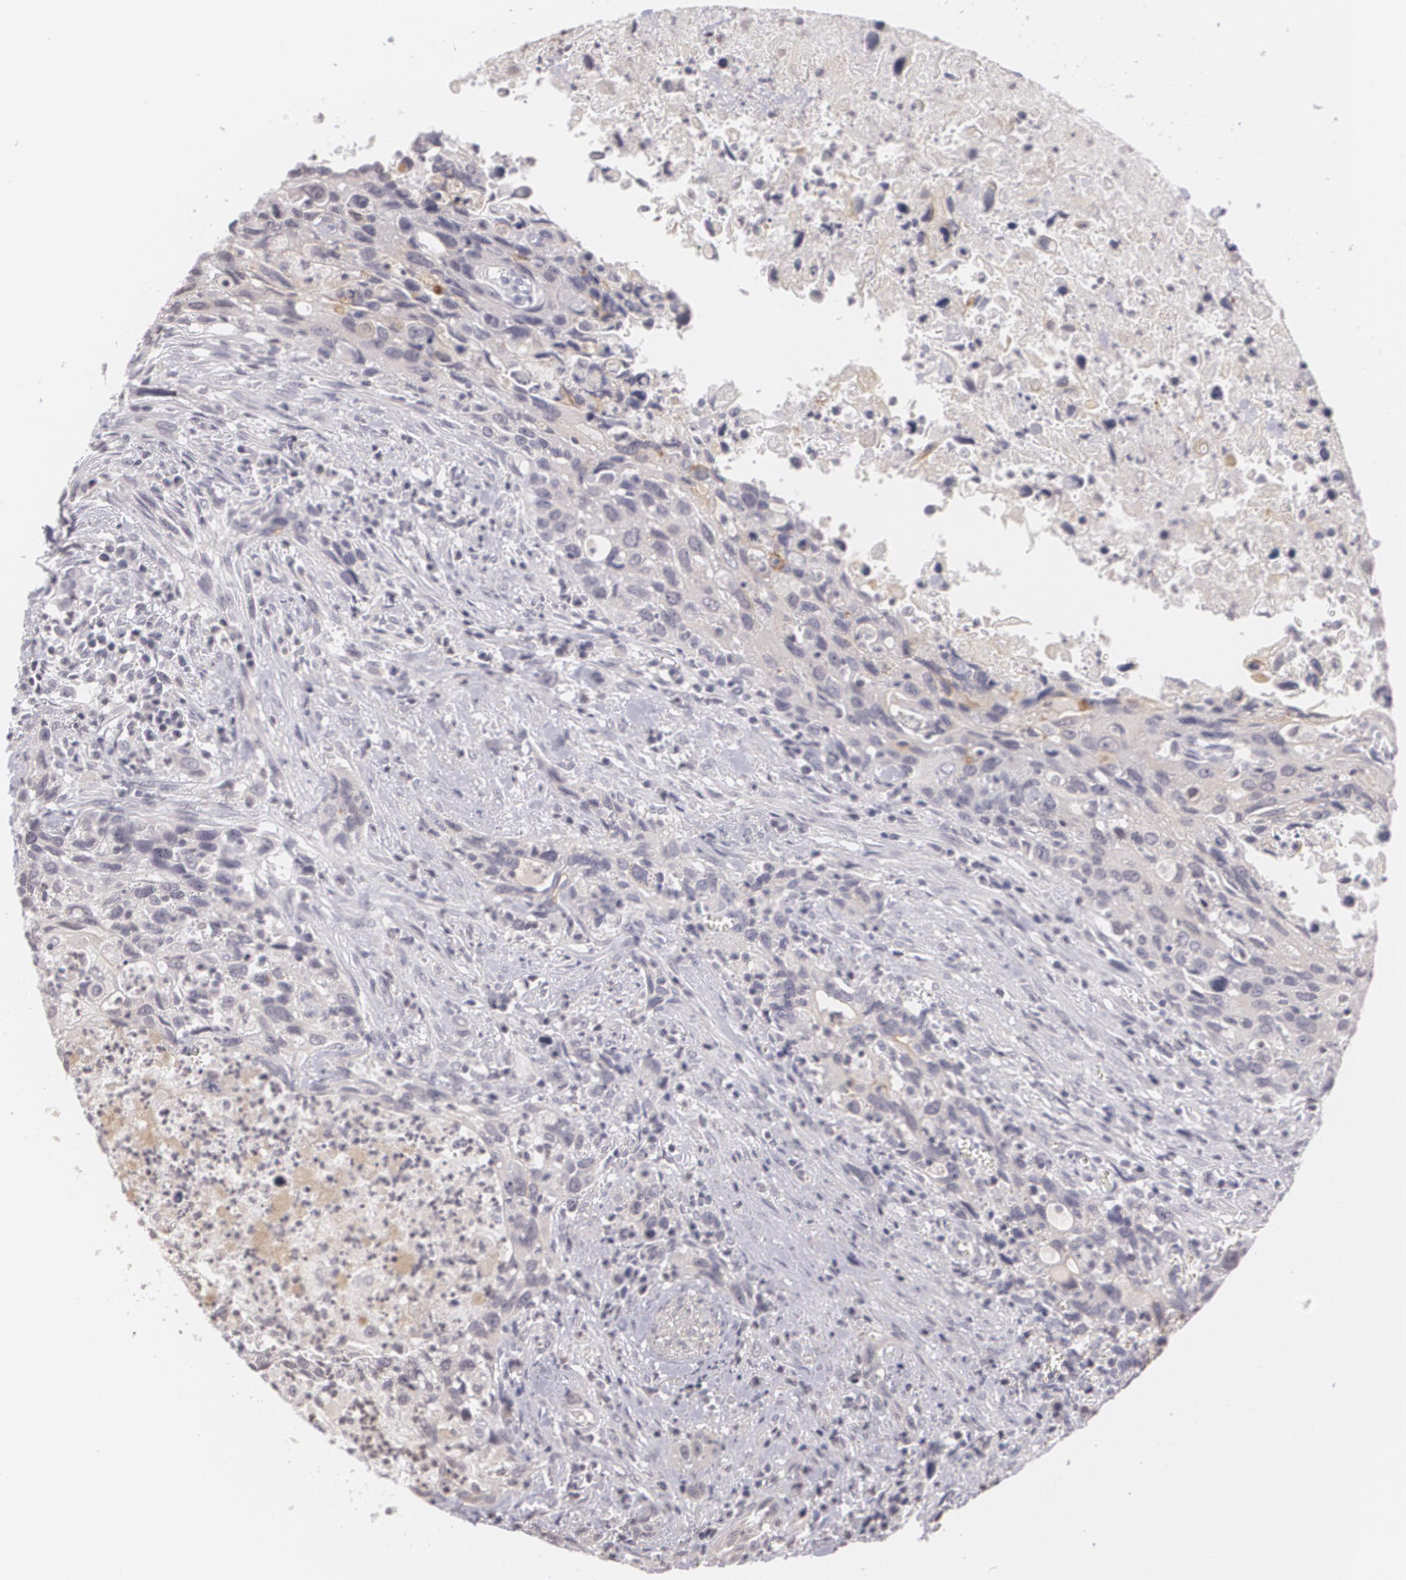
{"staining": {"intensity": "weak", "quantity": "<25%", "location": "cytoplasmic/membranous"}, "tissue": "urothelial cancer", "cell_type": "Tumor cells", "image_type": "cancer", "snomed": [{"axis": "morphology", "description": "Urothelial carcinoma, High grade"}, {"axis": "topography", "description": "Urinary bladder"}], "caption": "Immunohistochemistry of human urothelial cancer displays no positivity in tumor cells.", "gene": "MUC1", "patient": {"sex": "male", "age": 71}}